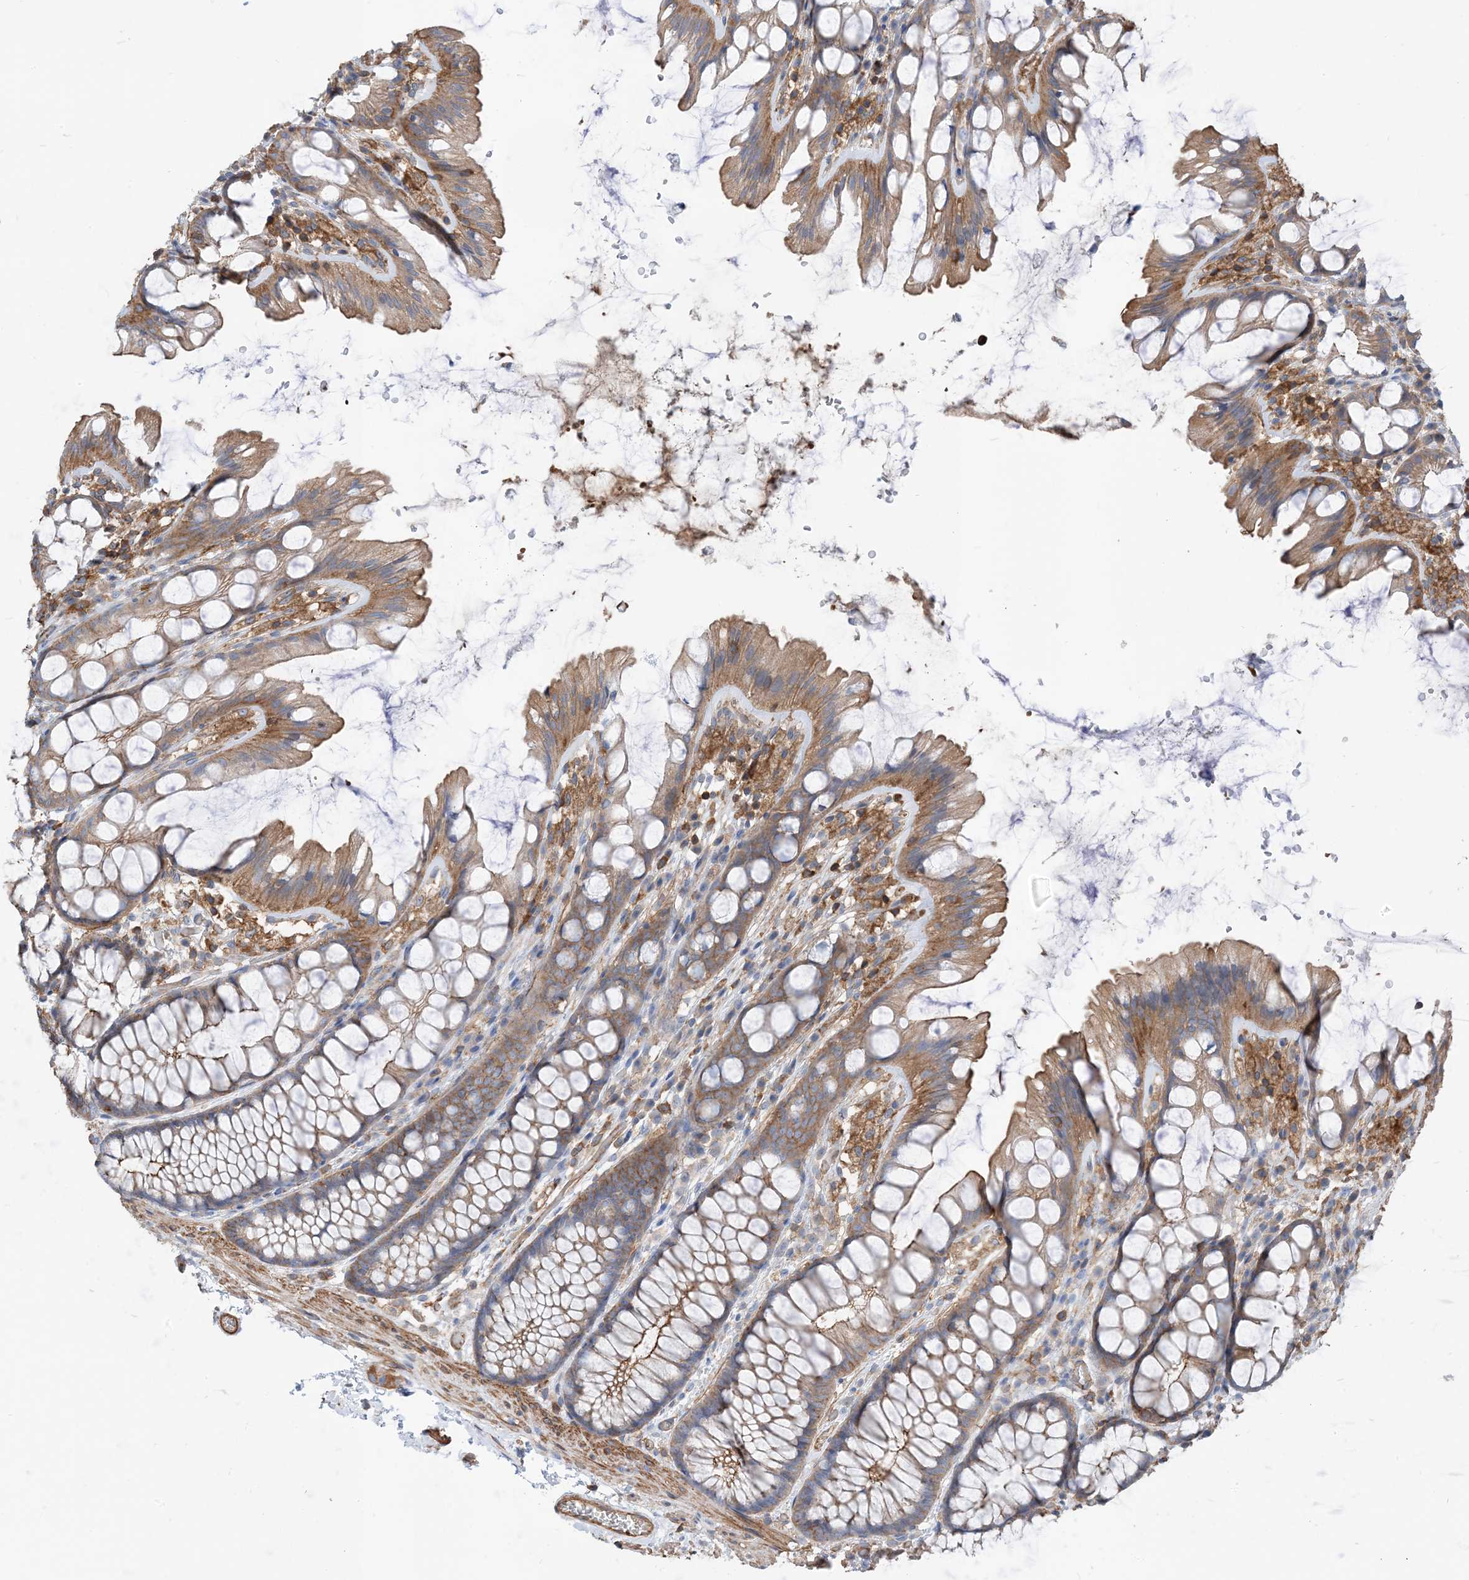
{"staining": {"intensity": "weak", "quantity": ">75%", "location": "cytoplasmic/membranous"}, "tissue": "colon", "cell_type": "Endothelial cells", "image_type": "normal", "snomed": [{"axis": "morphology", "description": "Normal tissue, NOS"}, {"axis": "topography", "description": "Colon"}], "caption": "This is a histology image of IHC staining of unremarkable colon, which shows weak positivity in the cytoplasmic/membranous of endothelial cells.", "gene": "PARVG", "patient": {"sex": "male", "age": 47}}